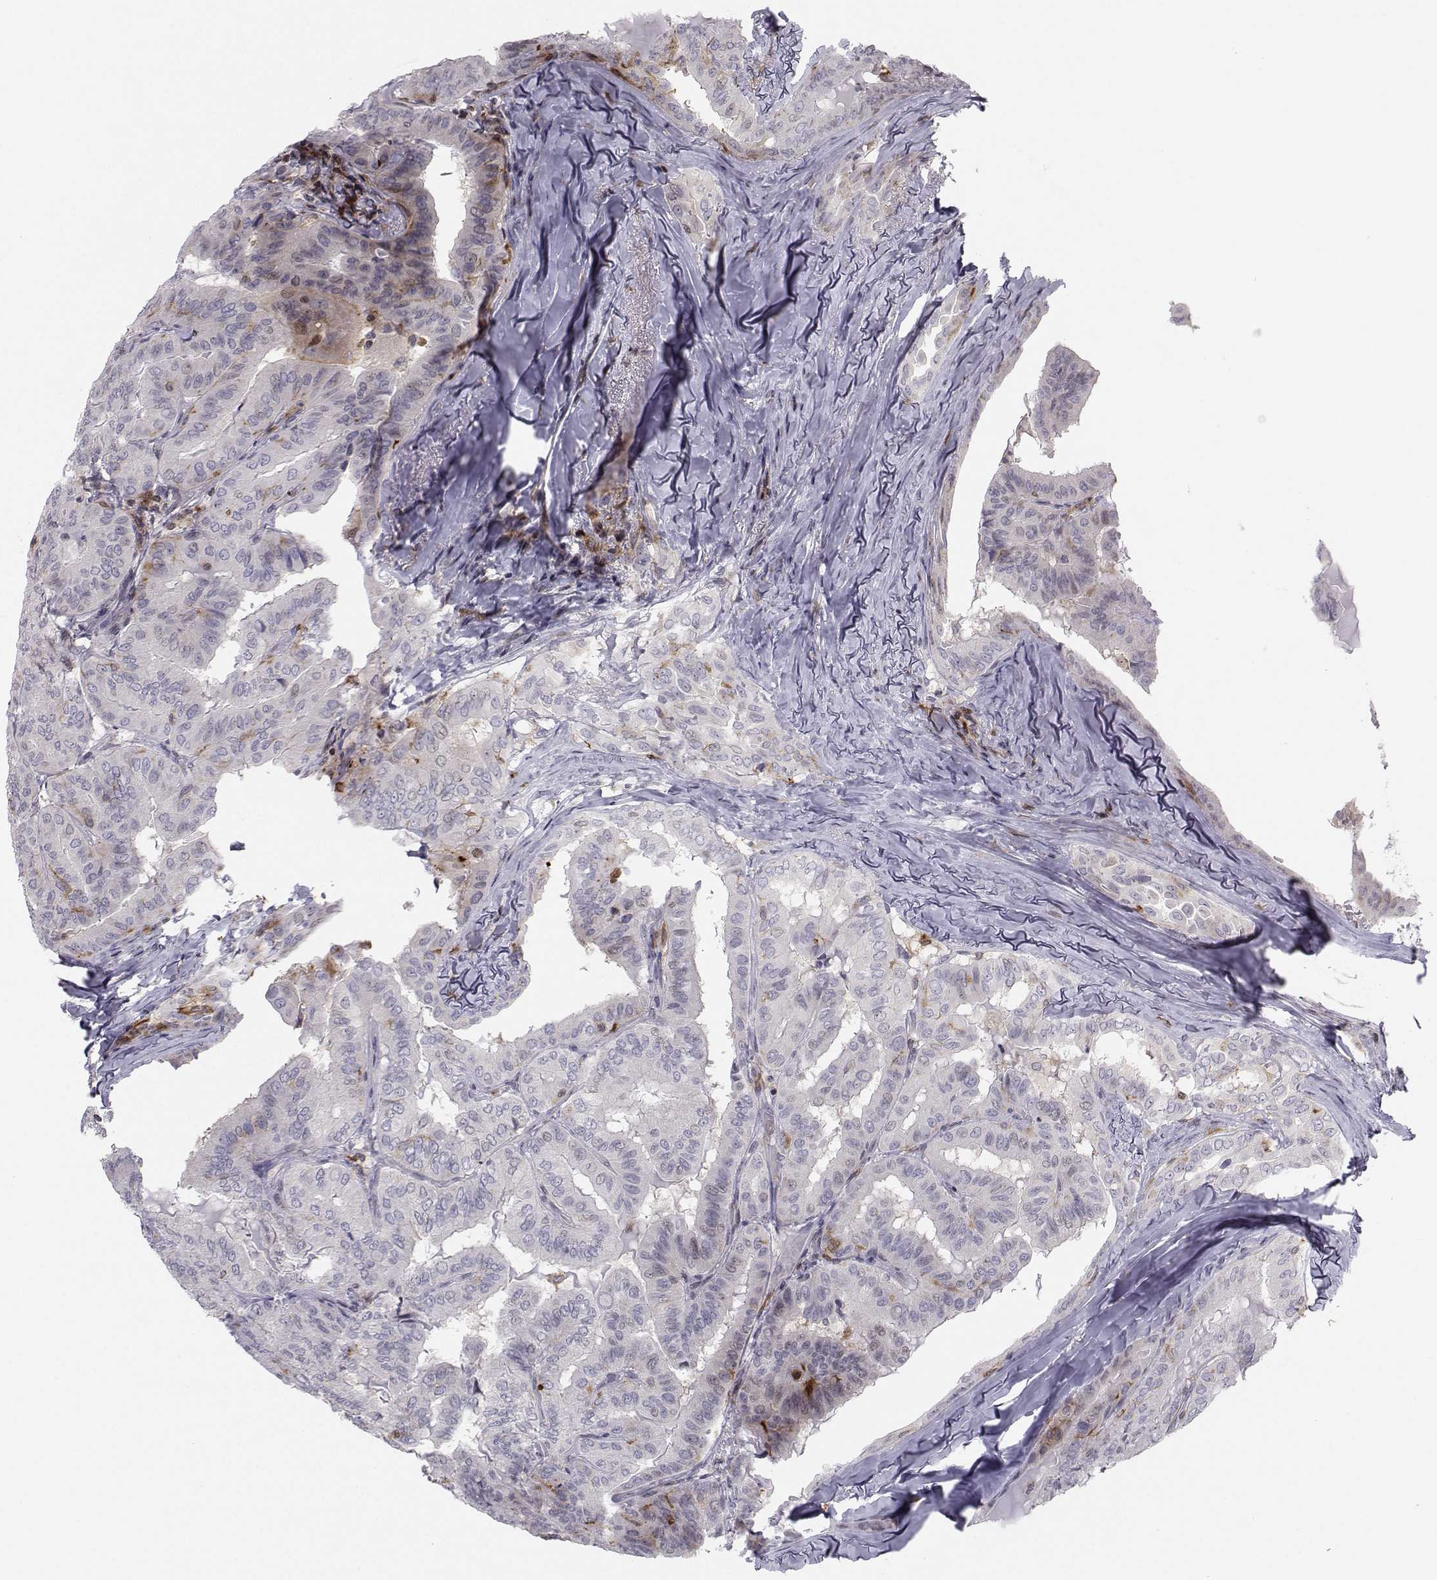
{"staining": {"intensity": "moderate", "quantity": "<25%", "location": "cytoplasmic/membranous"}, "tissue": "thyroid cancer", "cell_type": "Tumor cells", "image_type": "cancer", "snomed": [{"axis": "morphology", "description": "Papillary adenocarcinoma, NOS"}, {"axis": "topography", "description": "Thyroid gland"}], "caption": "The immunohistochemical stain shows moderate cytoplasmic/membranous expression in tumor cells of thyroid cancer tissue.", "gene": "PCP4L1", "patient": {"sex": "female", "age": 68}}